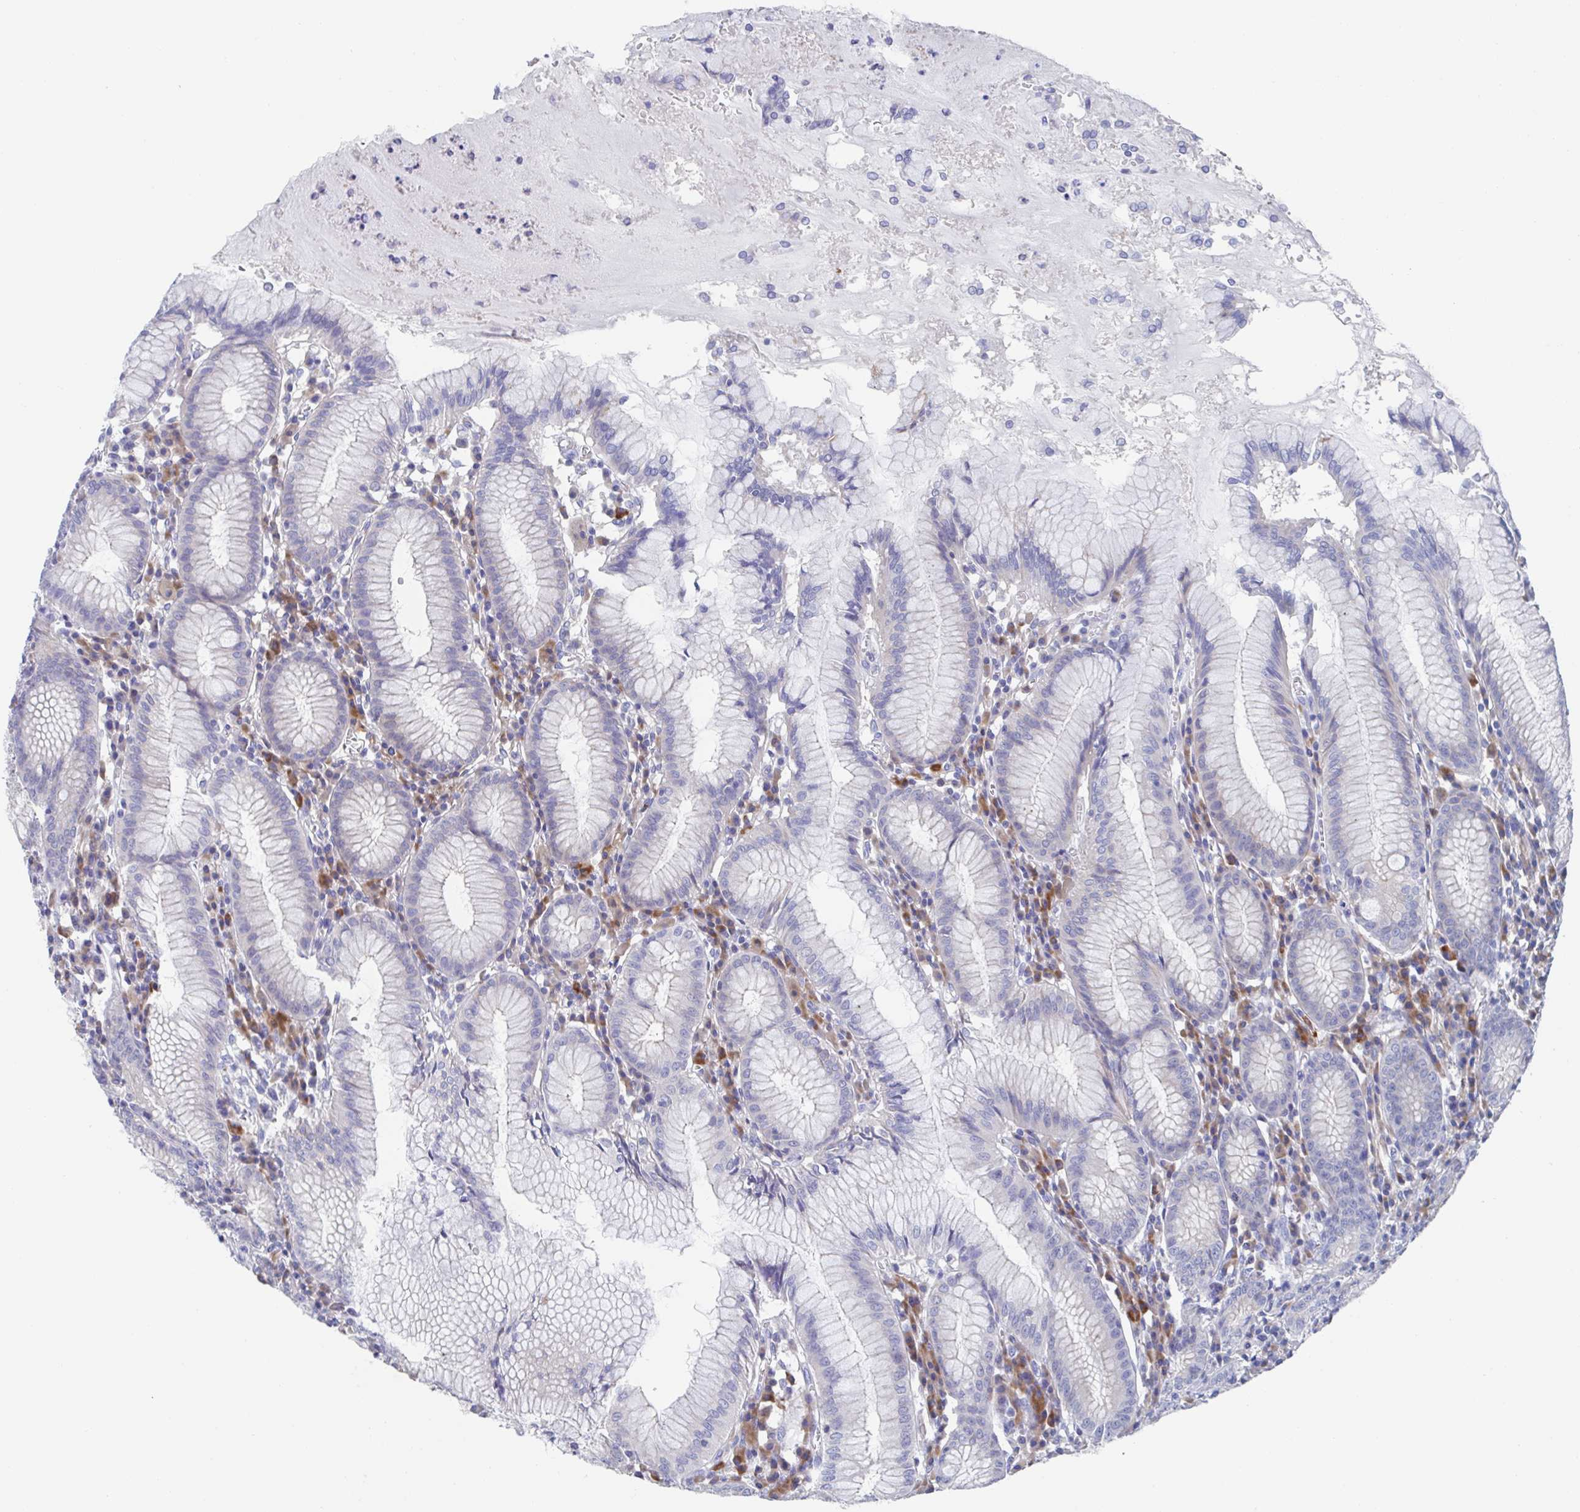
{"staining": {"intensity": "moderate", "quantity": "25%-75%", "location": "cytoplasmic/membranous"}, "tissue": "stomach", "cell_type": "Glandular cells", "image_type": "normal", "snomed": [{"axis": "morphology", "description": "Normal tissue, NOS"}, {"axis": "topography", "description": "Stomach"}], "caption": "DAB immunohistochemical staining of benign stomach exhibits moderate cytoplasmic/membranous protein staining in approximately 25%-75% of glandular cells.", "gene": "CDH2", "patient": {"sex": "male", "age": 55}}